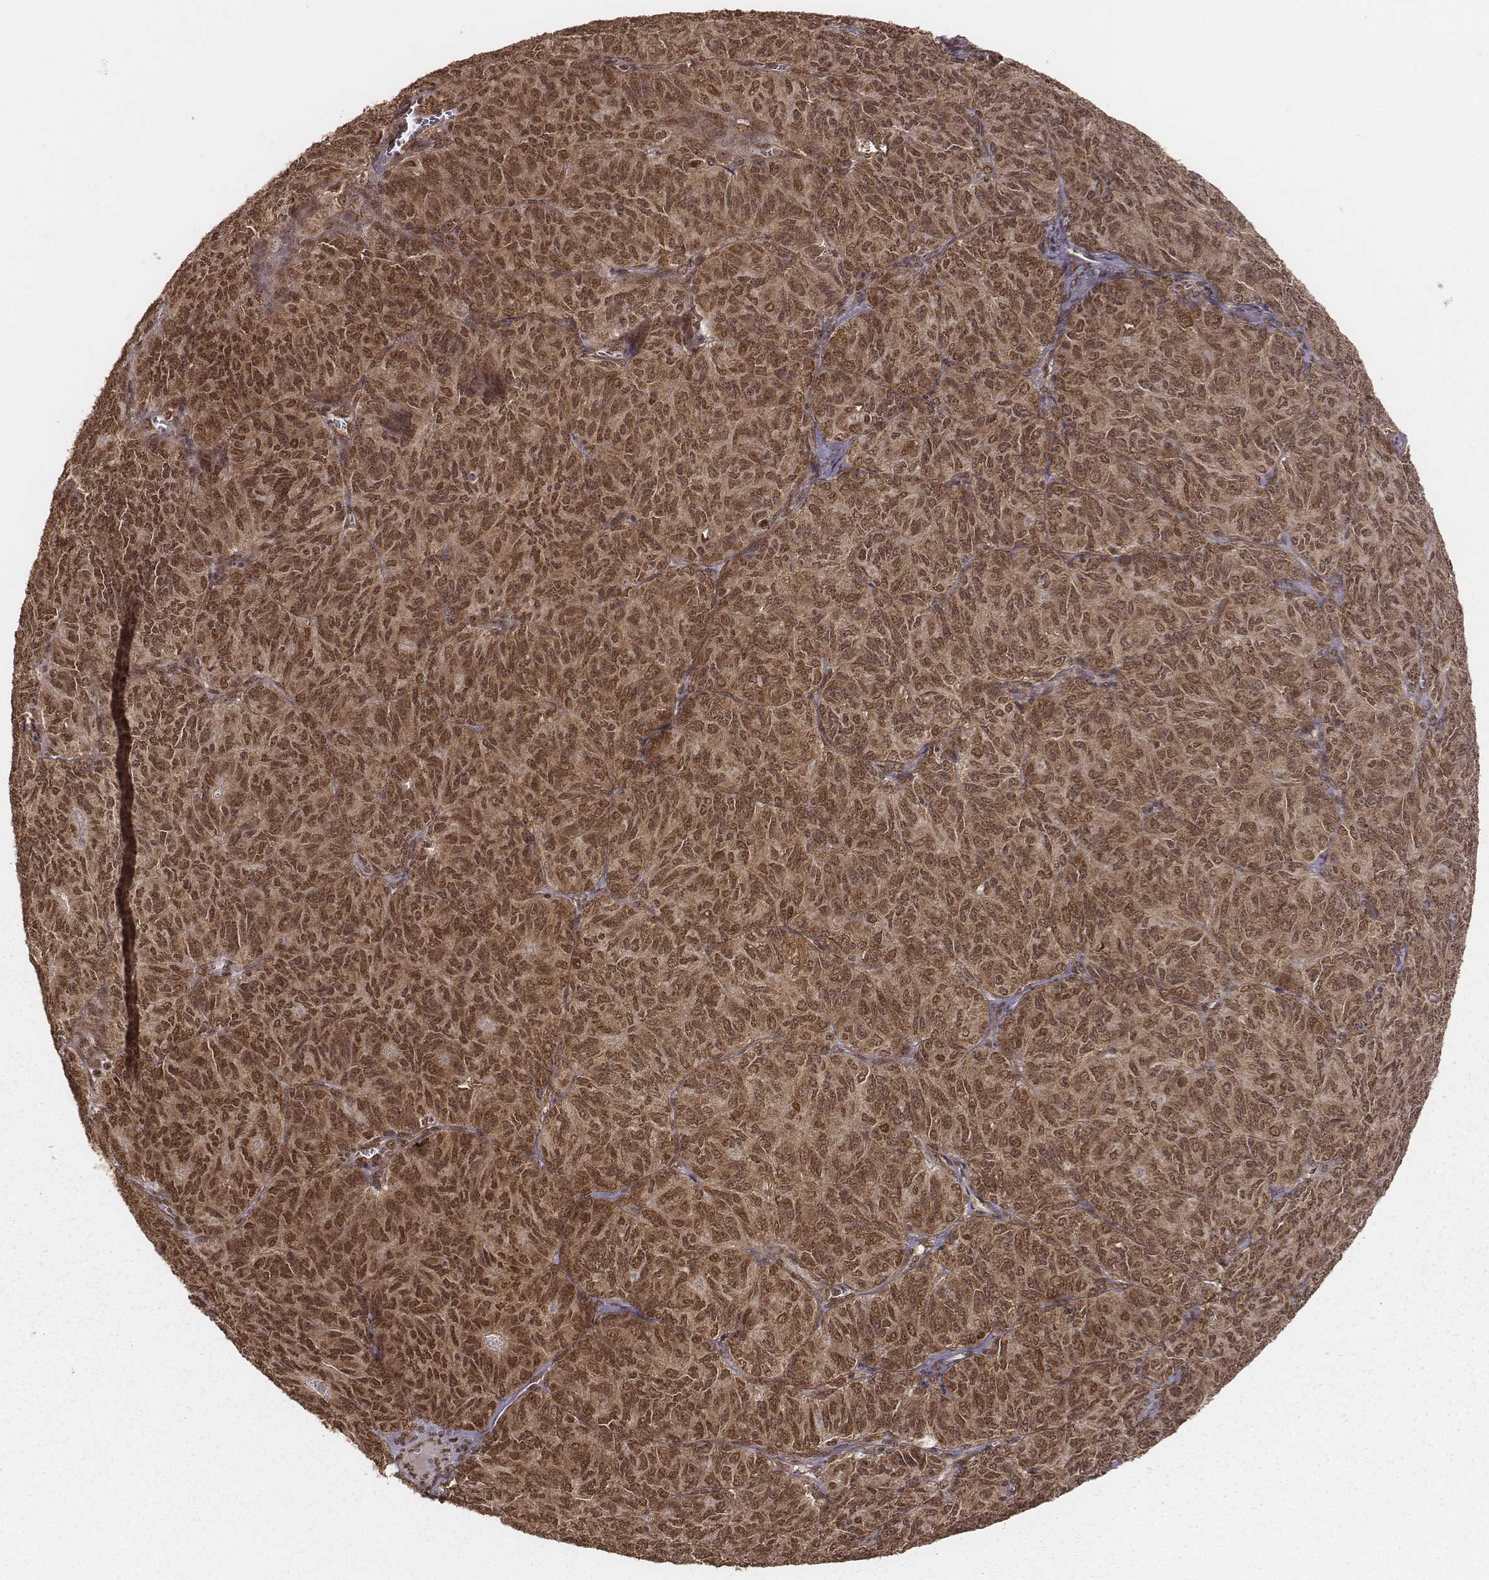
{"staining": {"intensity": "moderate", "quantity": ">75%", "location": "cytoplasmic/membranous,nuclear"}, "tissue": "ovarian cancer", "cell_type": "Tumor cells", "image_type": "cancer", "snomed": [{"axis": "morphology", "description": "Carcinoma, endometroid"}, {"axis": "topography", "description": "Ovary"}], "caption": "Human ovarian cancer stained with a brown dye shows moderate cytoplasmic/membranous and nuclear positive staining in about >75% of tumor cells.", "gene": "NFX1", "patient": {"sex": "female", "age": 80}}